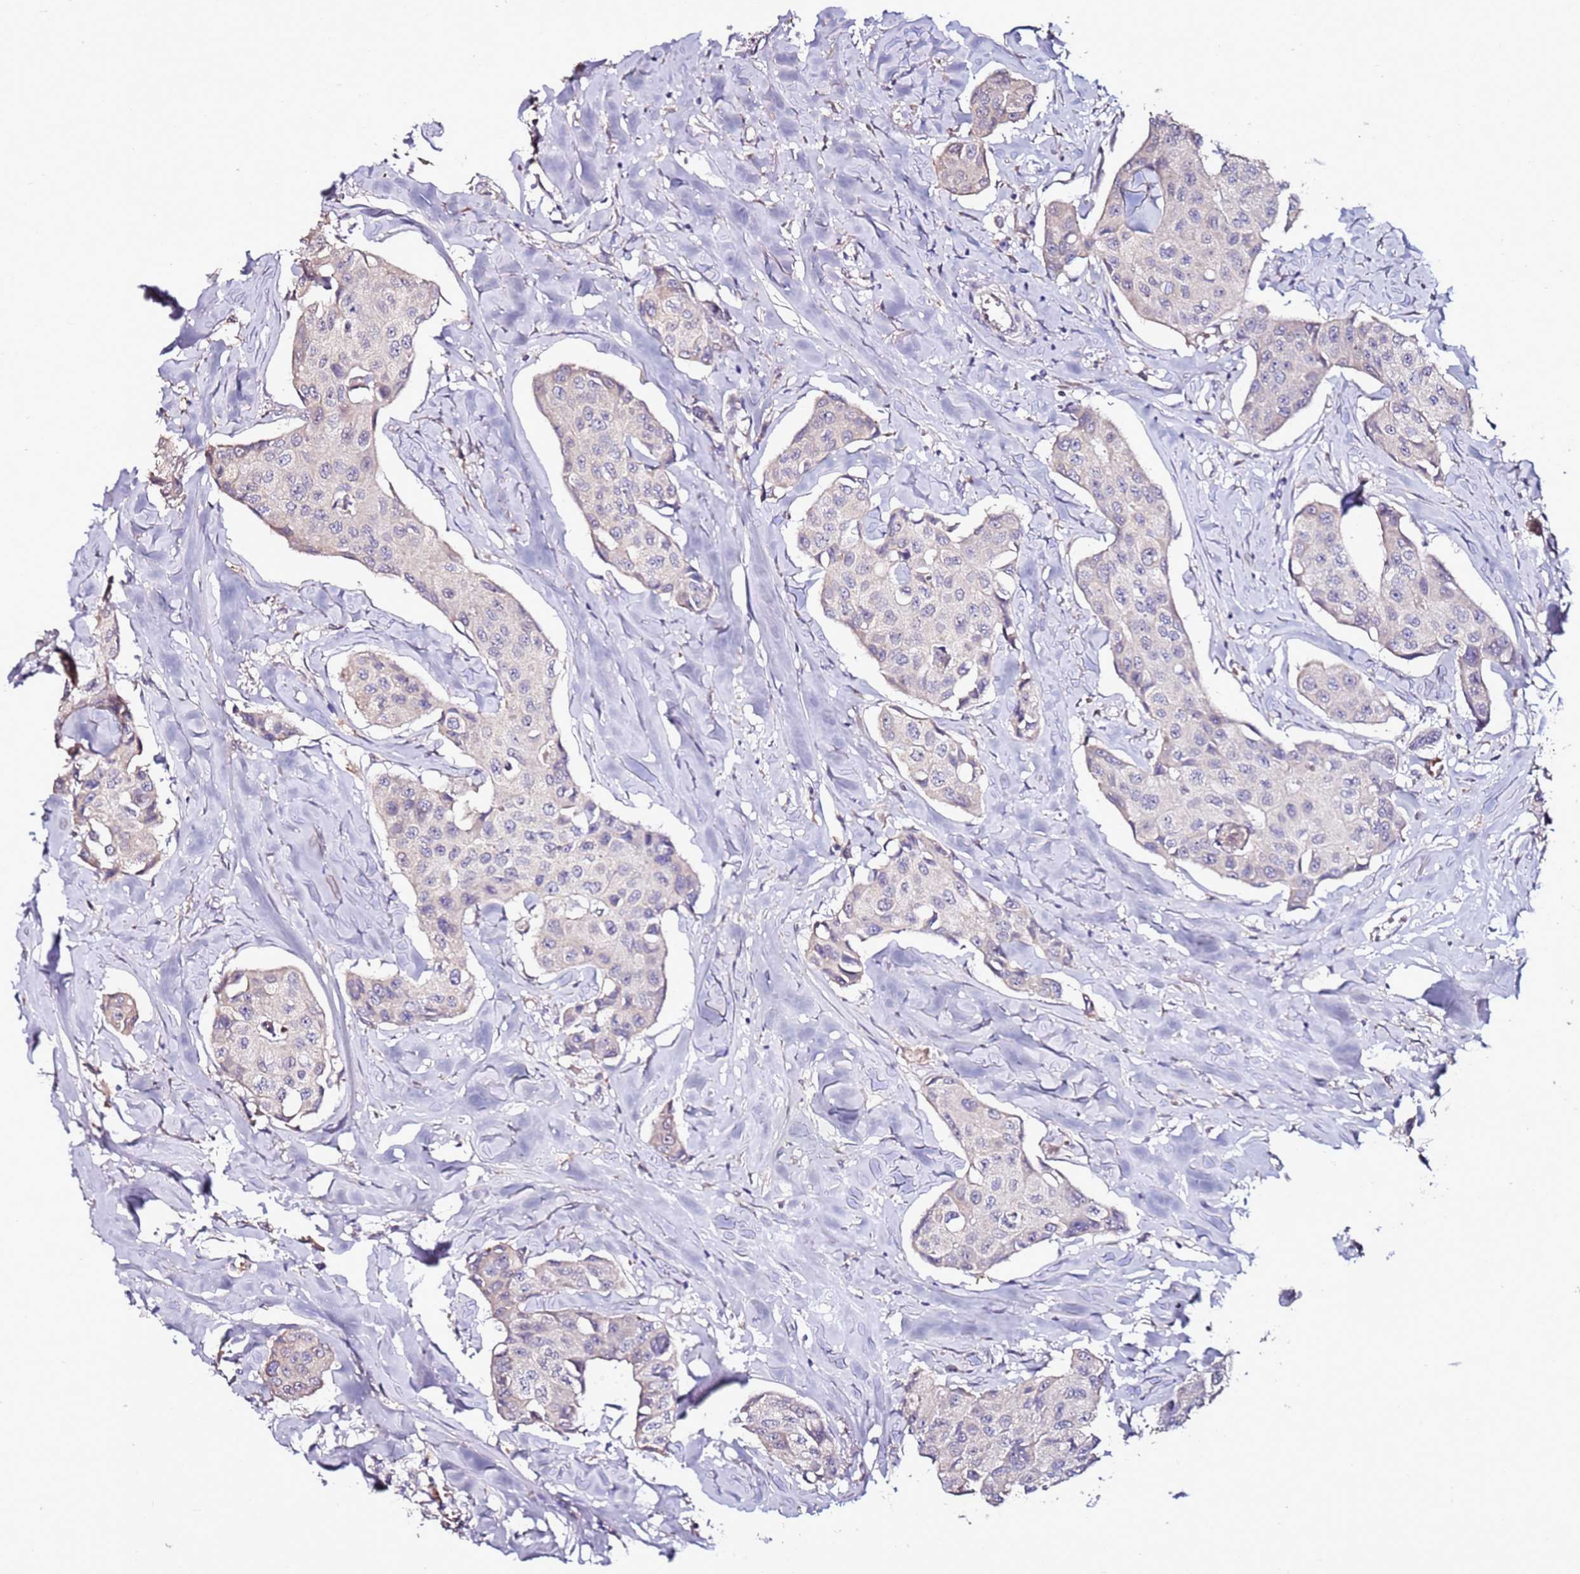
{"staining": {"intensity": "negative", "quantity": "none", "location": "none"}, "tissue": "breast cancer", "cell_type": "Tumor cells", "image_type": "cancer", "snomed": [{"axis": "morphology", "description": "Duct carcinoma"}, {"axis": "topography", "description": "Breast"}], "caption": "A photomicrograph of breast intraductal carcinoma stained for a protein displays no brown staining in tumor cells.", "gene": "C3orf80", "patient": {"sex": "female", "age": 80}}